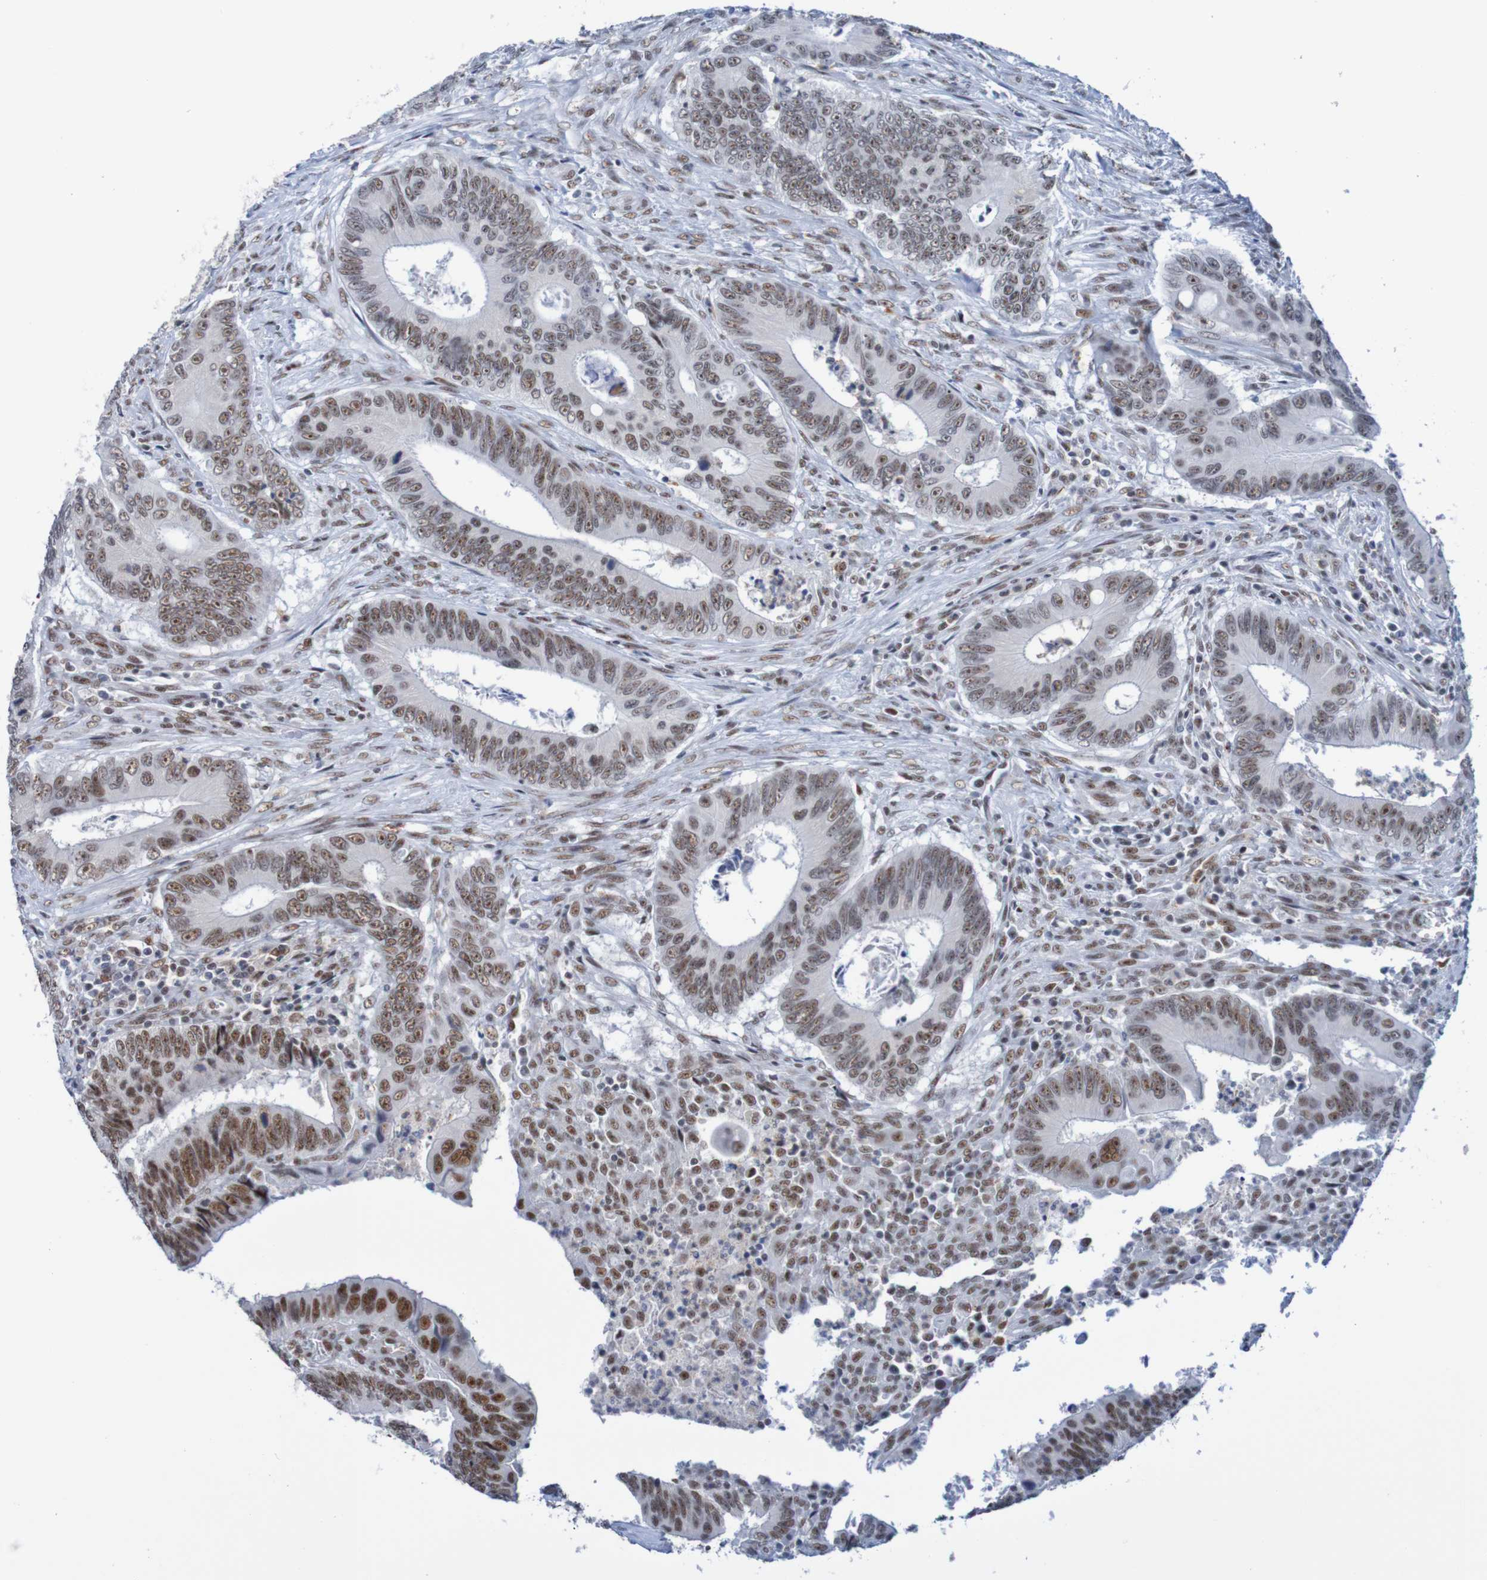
{"staining": {"intensity": "moderate", "quantity": ">75%", "location": "nuclear"}, "tissue": "colorectal cancer", "cell_type": "Tumor cells", "image_type": "cancer", "snomed": [{"axis": "morphology", "description": "Inflammation, NOS"}, {"axis": "morphology", "description": "Adenocarcinoma, NOS"}, {"axis": "topography", "description": "Colon"}], "caption": "Colorectal cancer stained with DAB immunohistochemistry (IHC) demonstrates medium levels of moderate nuclear positivity in approximately >75% of tumor cells.", "gene": "CDC5L", "patient": {"sex": "male", "age": 72}}